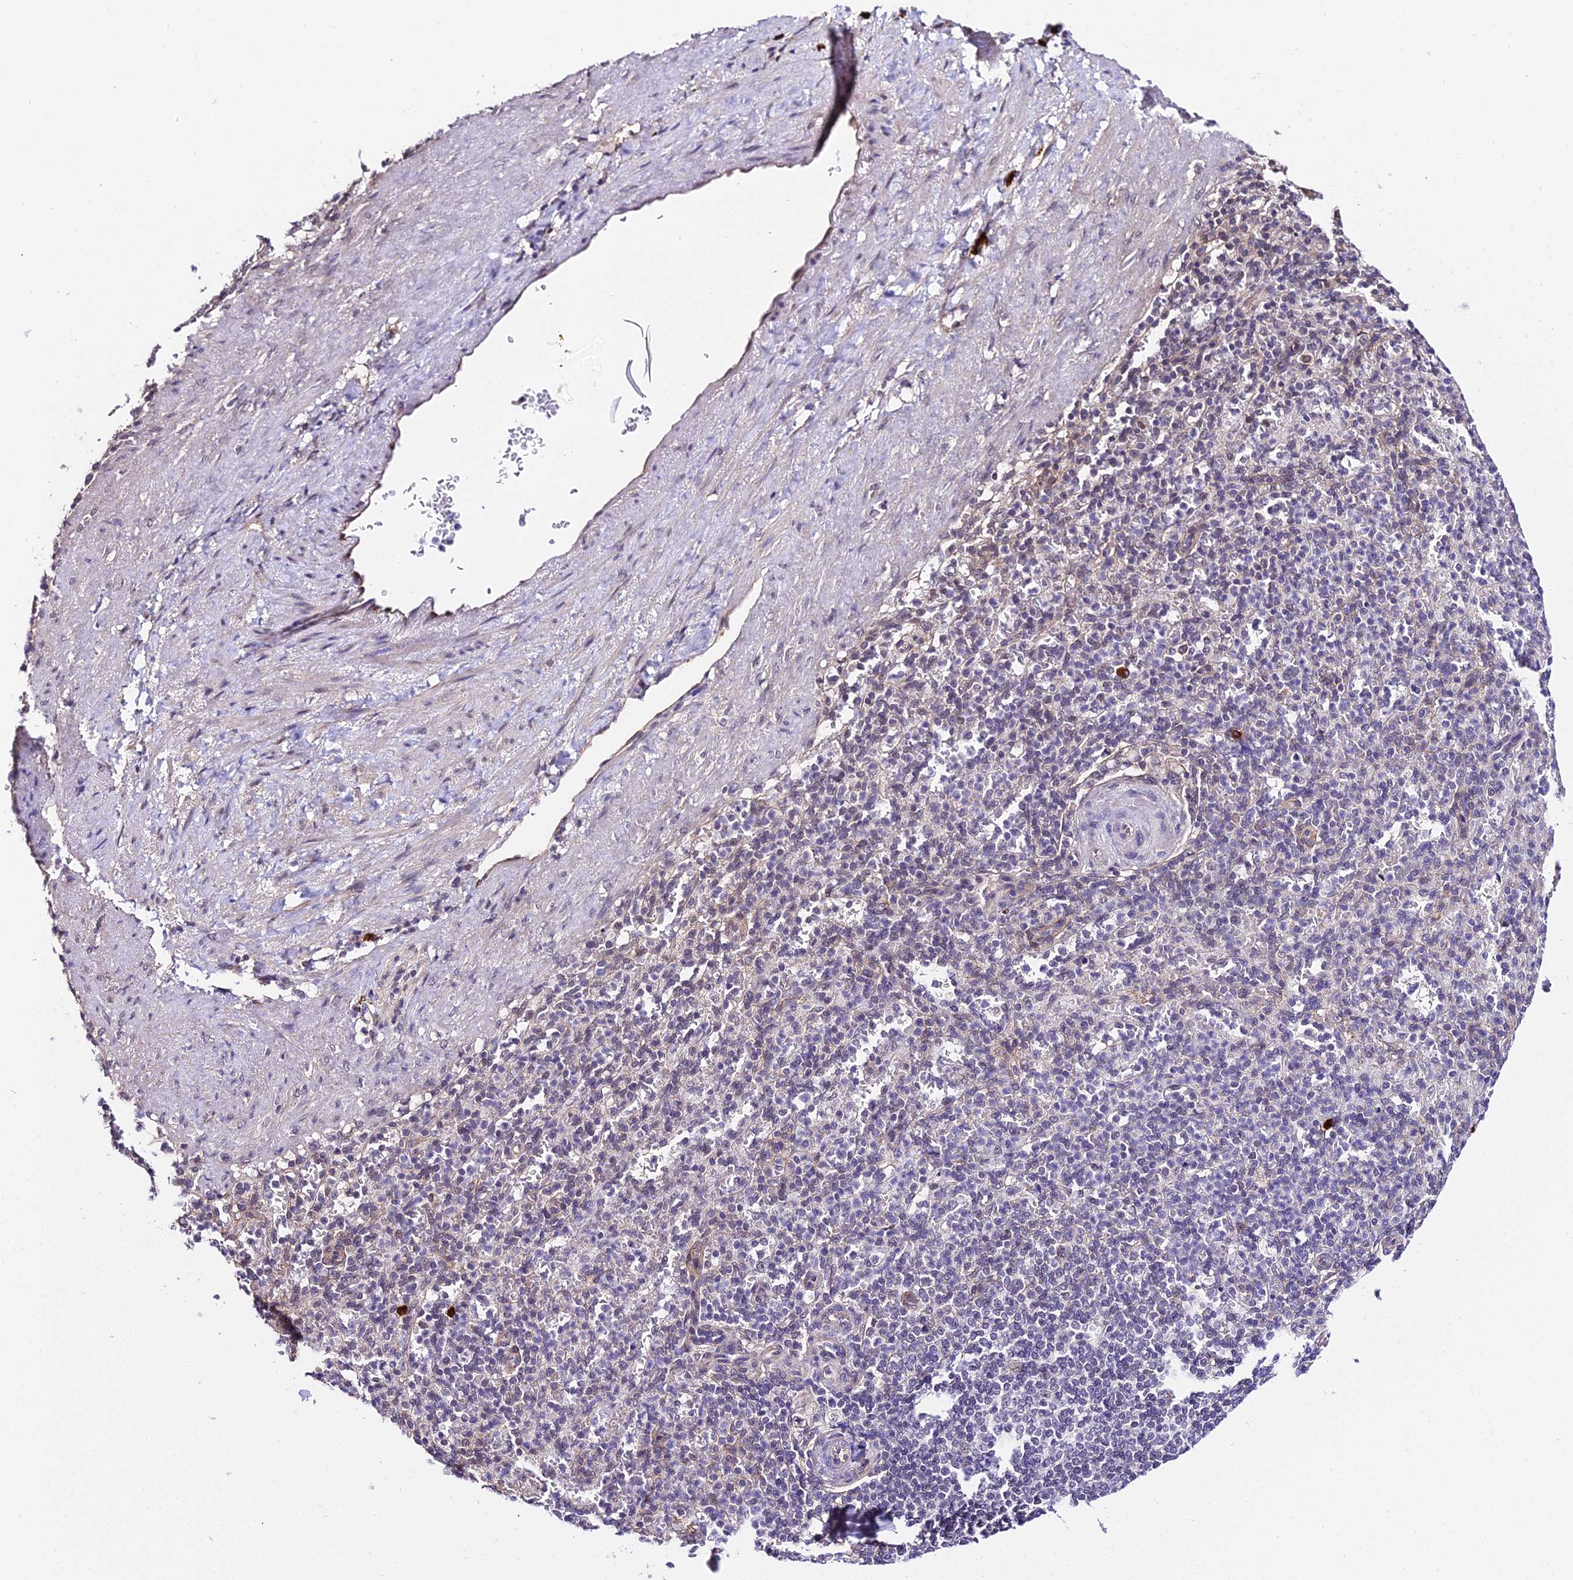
{"staining": {"intensity": "negative", "quantity": "none", "location": "none"}, "tissue": "spleen", "cell_type": "Cells in red pulp", "image_type": "normal", "snomed": [{"axis": "morphology", "description": "Normal tissue, NOS"}, {"axis": "topography", "description": "Spleen"}], "caption": "This is an immunohistochemistry image of benign spleen. There is no expression in cells in red pulp.", "gene": "POLR2I", "patient": {"sex": "female", "age": 74}}